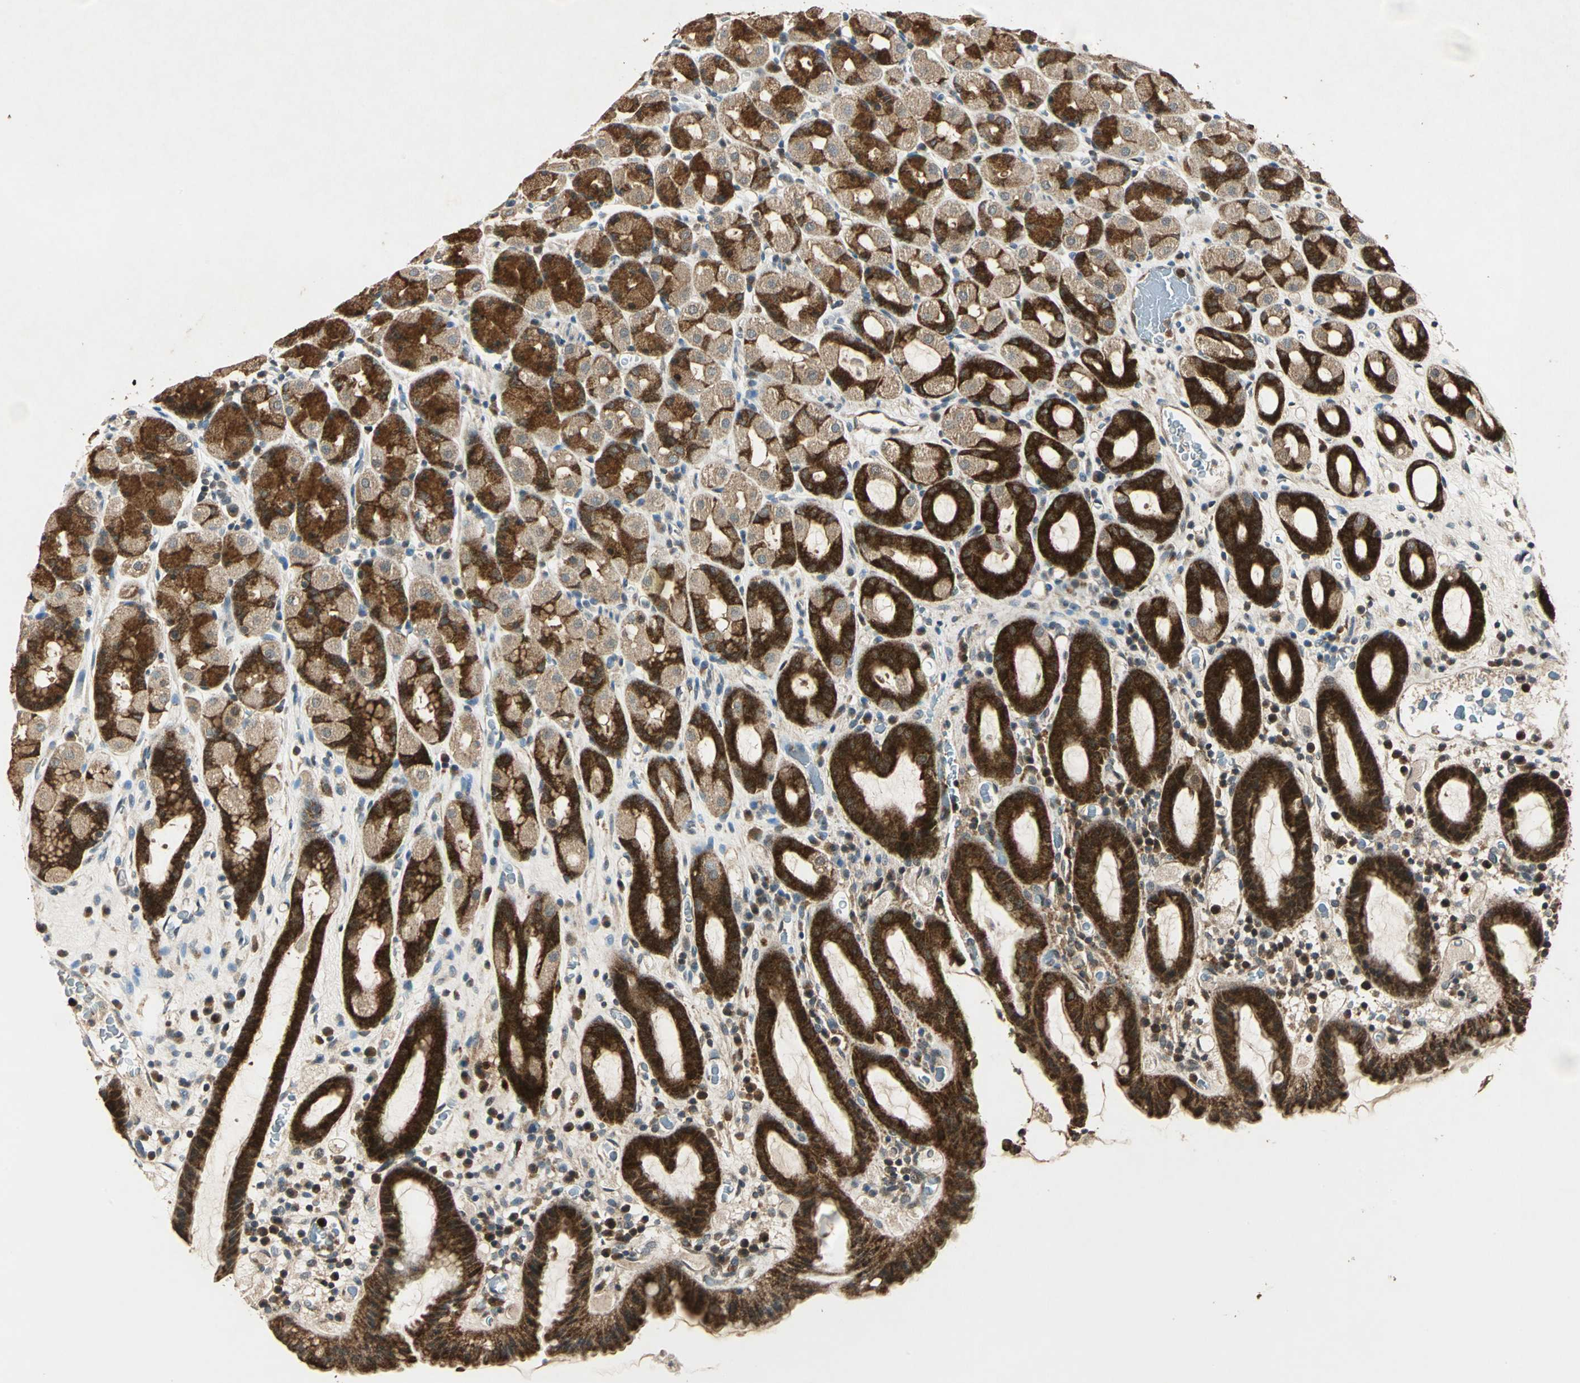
{"staining": {"intensity": "strong", "quantity": ">75%", "location": "cytoplasmic/membranous"}, "tissue": "stomach", "cell_type": "Glandular cells", "image_type": "normal", "snomed": [{"axis": "morphology", "description": "Normal tissue, NOS"}, {"axis": "topography", "description": "Stomach, upper"}], "caption": "A high amount of strong cytoplasmic/membranous expression is appreciated in approximately >75% of glandular cells in normal stomach.", "gene": "AHSA1", "patient": {"sex": "male", "age": 68}}